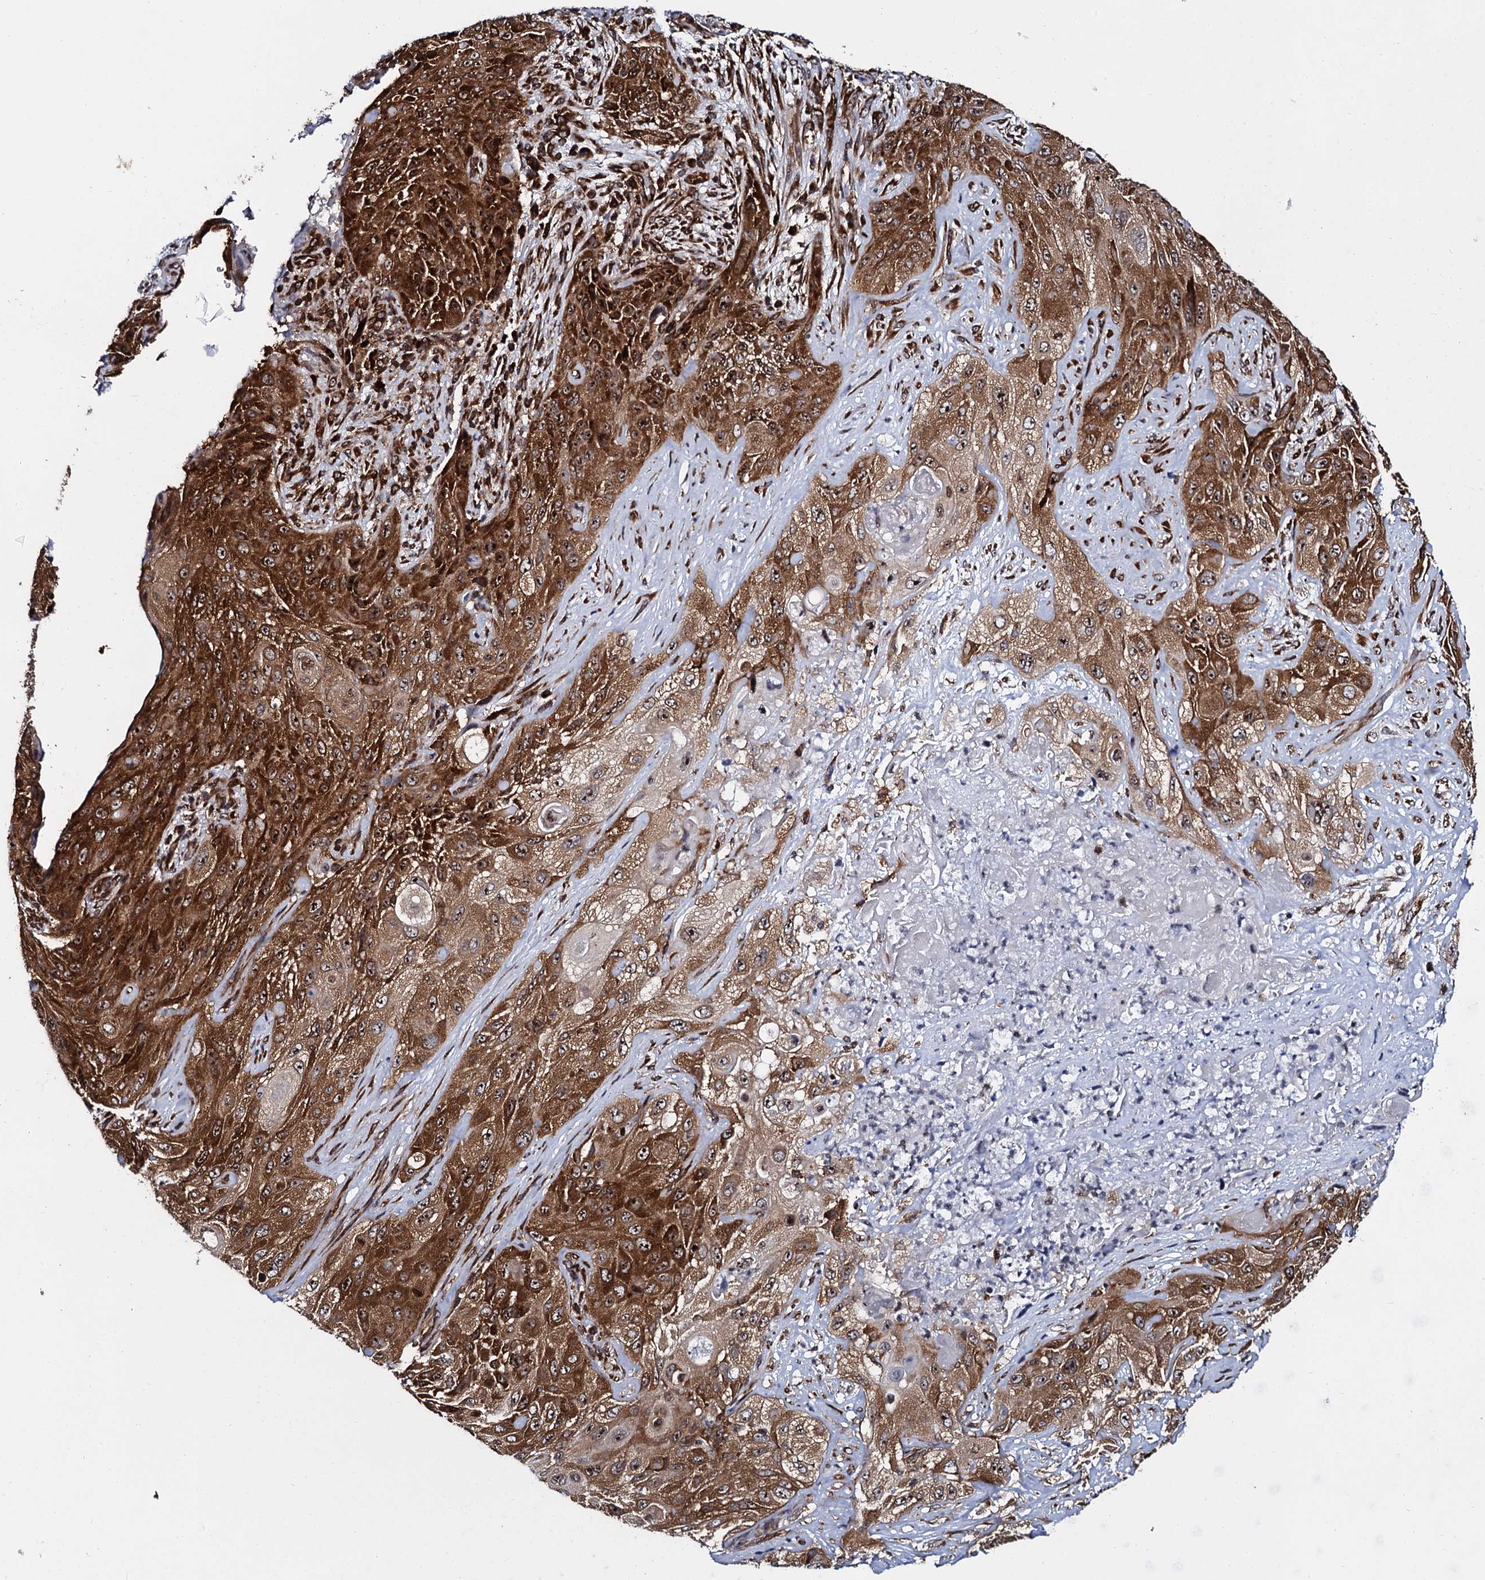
{"staining": {"intensity": "strong", "quantity": ">75%", "location": "cytoplasmic/membranous,nuclear"}, "tissue": "cervical cancer", "cell_type": "Tumor cells", "image_type": "cancer", "snomed": [{"axis": "morphology", "description": "Squamous cell carcinoma, NOS"}, {"axis": "topography", "description": "Cervix"}], "caption": "Immunohistochemical staining of human squamous cell carcinoma (cervical) reveals high levels of strong cytoplasmic/membranous and nuclear protein staining in about >75% of tumor cells.", "gene": "SPTY2D1", "patient": {"sex": "female", "age": 42}}